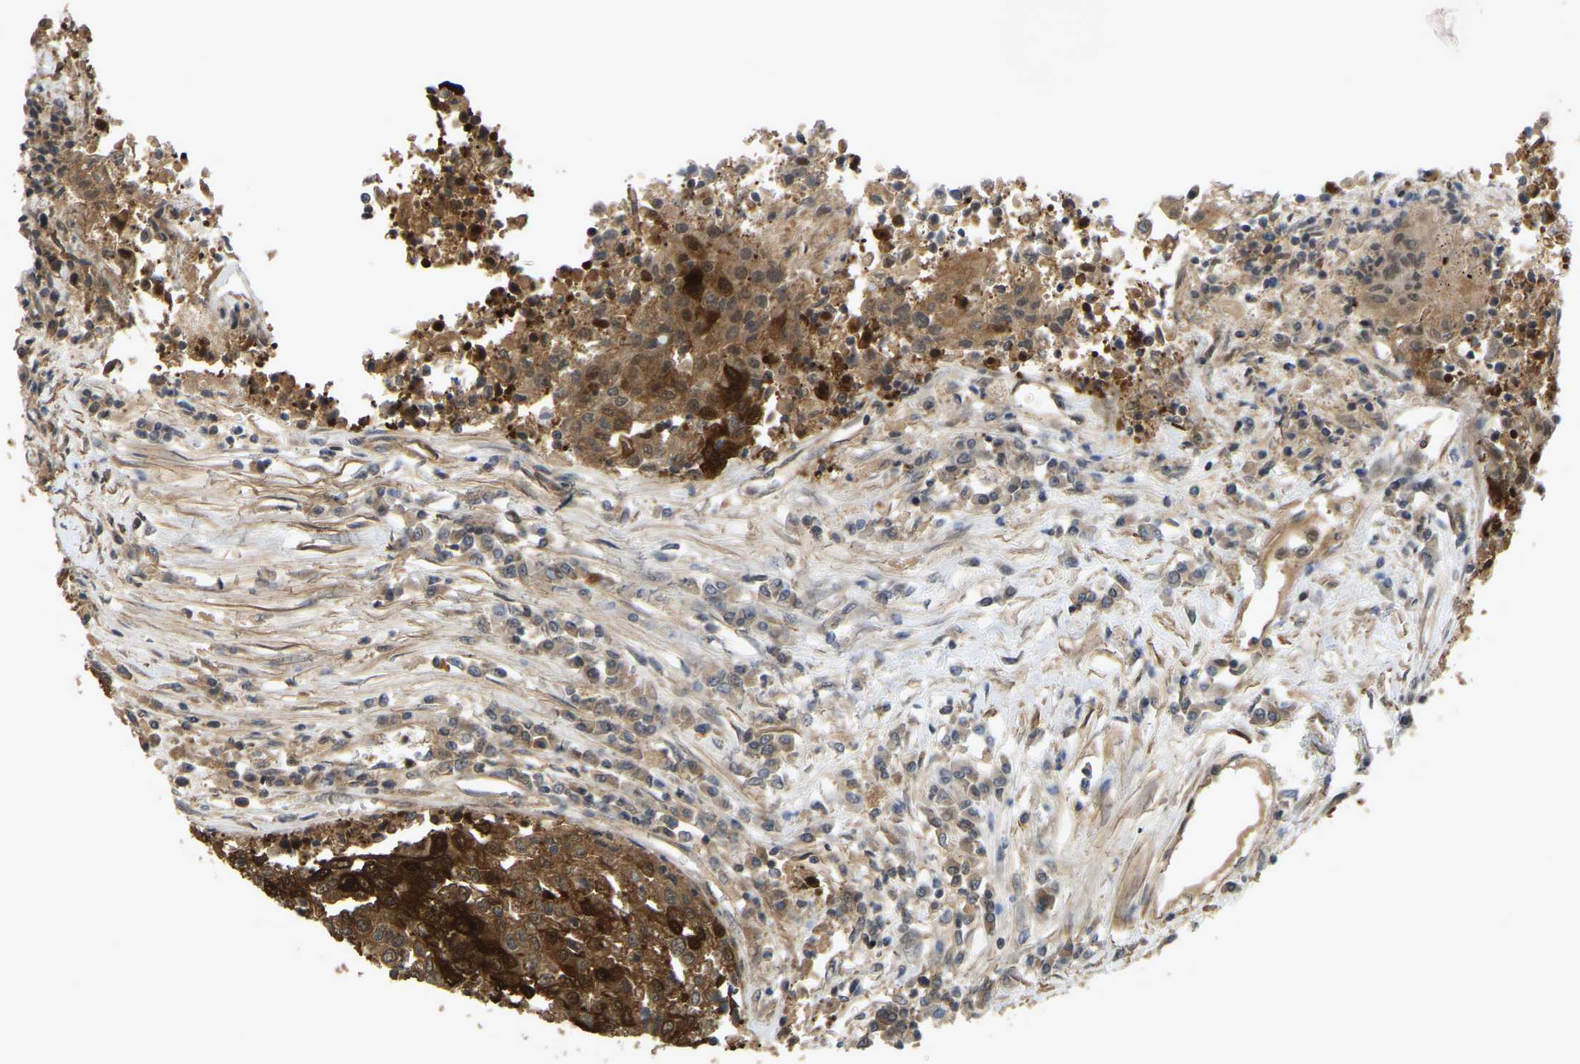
{"staining": {"intensity": "strong", "quantity": ">75%", "location": "cytoplasmic/membranous"}, "tissue": "urothelial cancer", "cell_type": "Tumor cells", "image_type": "cancer", "snomed": [{"axis": "morphology", "description": "Urothelial carcinoma, High grade"}, {"axis": "topography", "description": "Urinary bladder"}], "caption": "Protein staining of urothelial cancer tissue reveals strong cytoplasmic/membranous expression in approximately >75% of tumor cells. (brown staining indicates protein expression, while blue staining denotes nuclei).", "gene": "SERPINB5", "patient": {"sex": "female", "age": 85}}